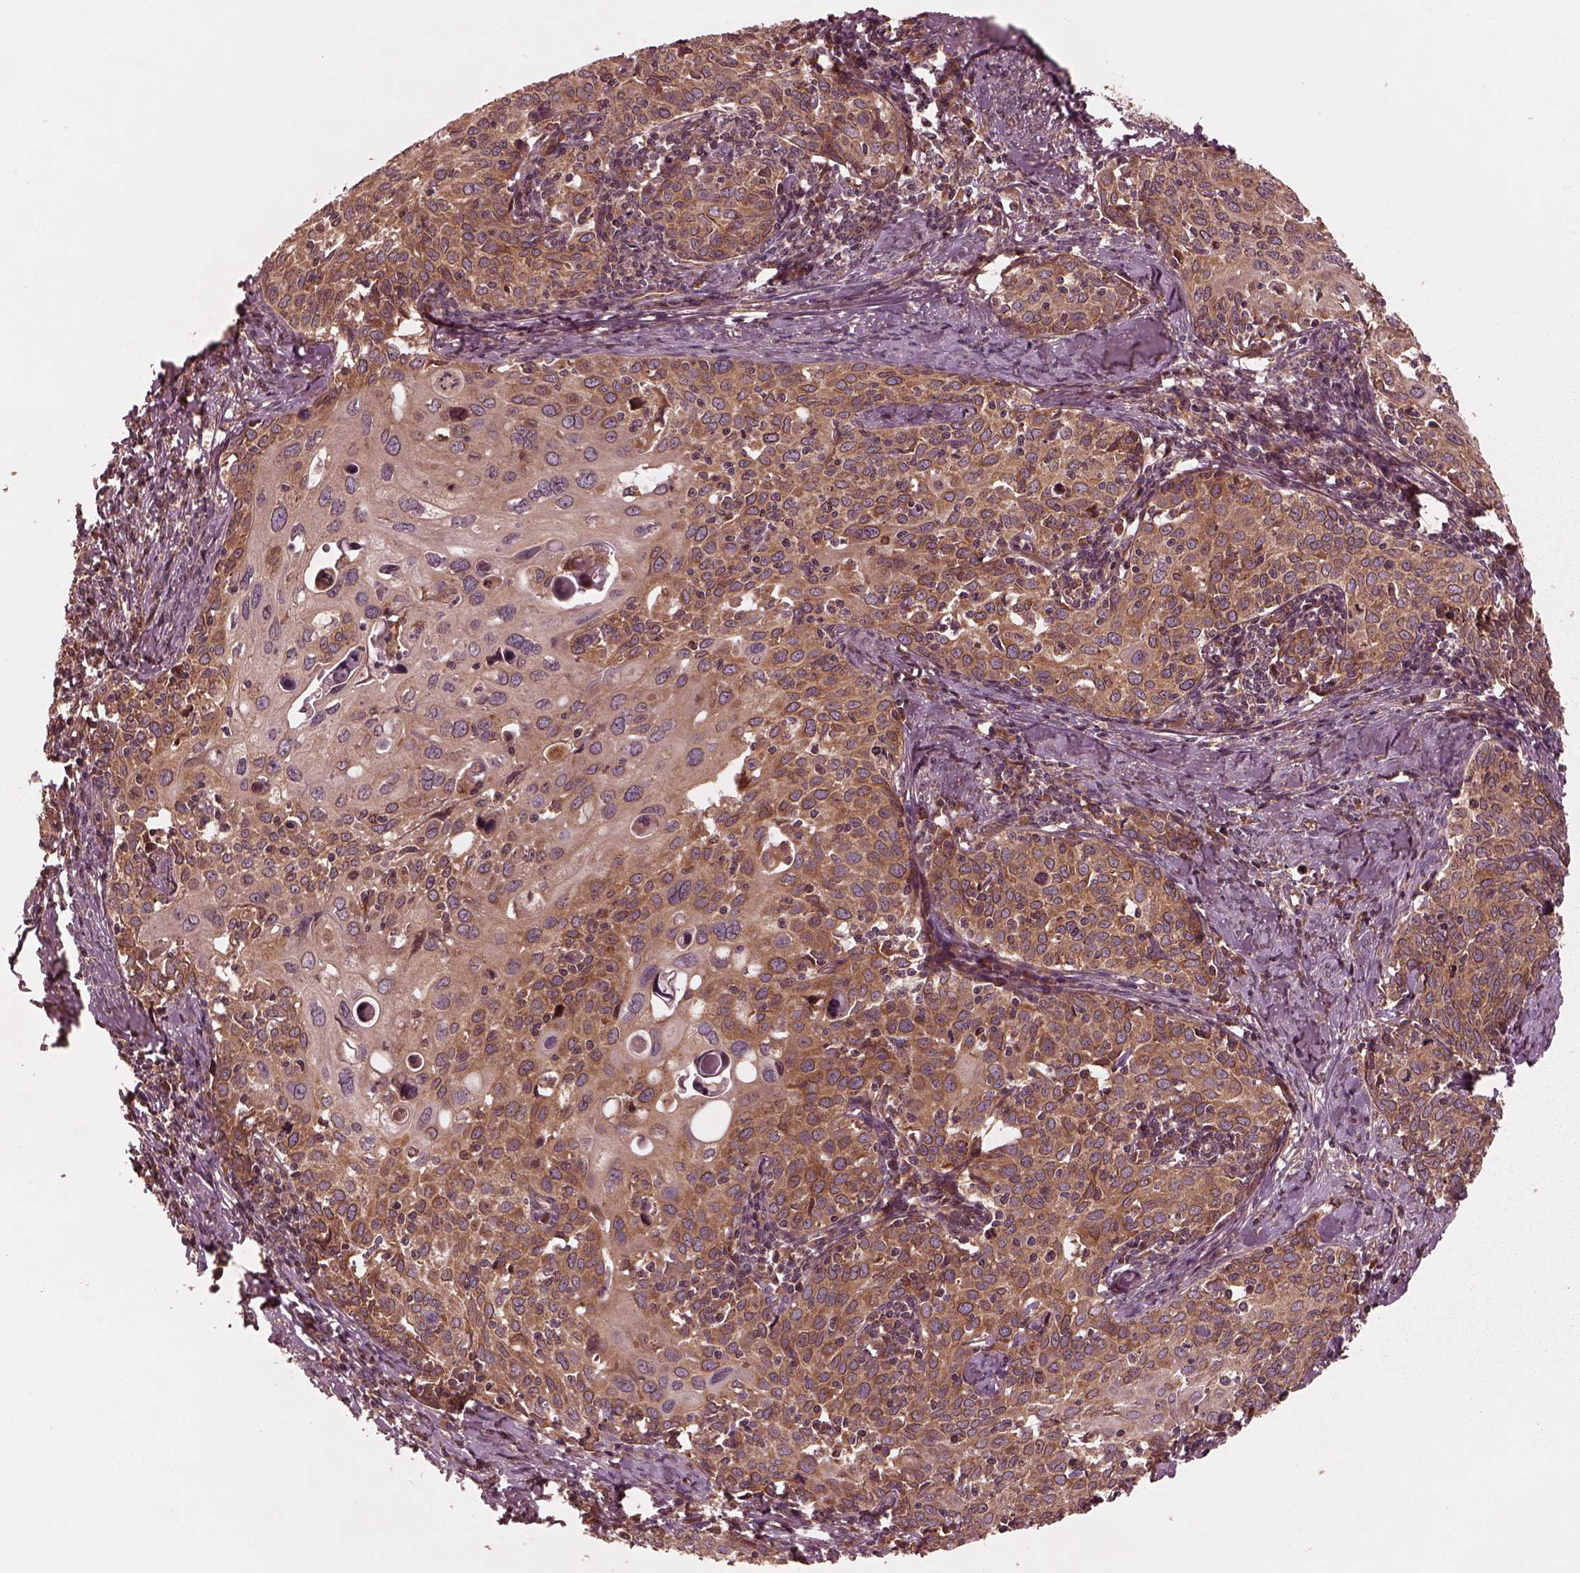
{"staining": {"intensity": "moderate", "quantity": ">75%", "location": "cytoplasmic/membranous"}, "tissue": "cervical cancer", "cell_type": "Tumor cells", "image_type": "cancer", "snomed": [{"axis": "morphology", "description": "Squamous cell carcinoma, NOS"}, {"axis": "topography", "description": "Cervix"}], "caption": "Immunohistochemistry (DAB) staining of human cervical cancer demonstrates moderate cytoplasmic/membranous protein expression in about >75% of tumor cells.", "gene": "PIK3R2", "patient": {"sex": "female", "age": 62}}